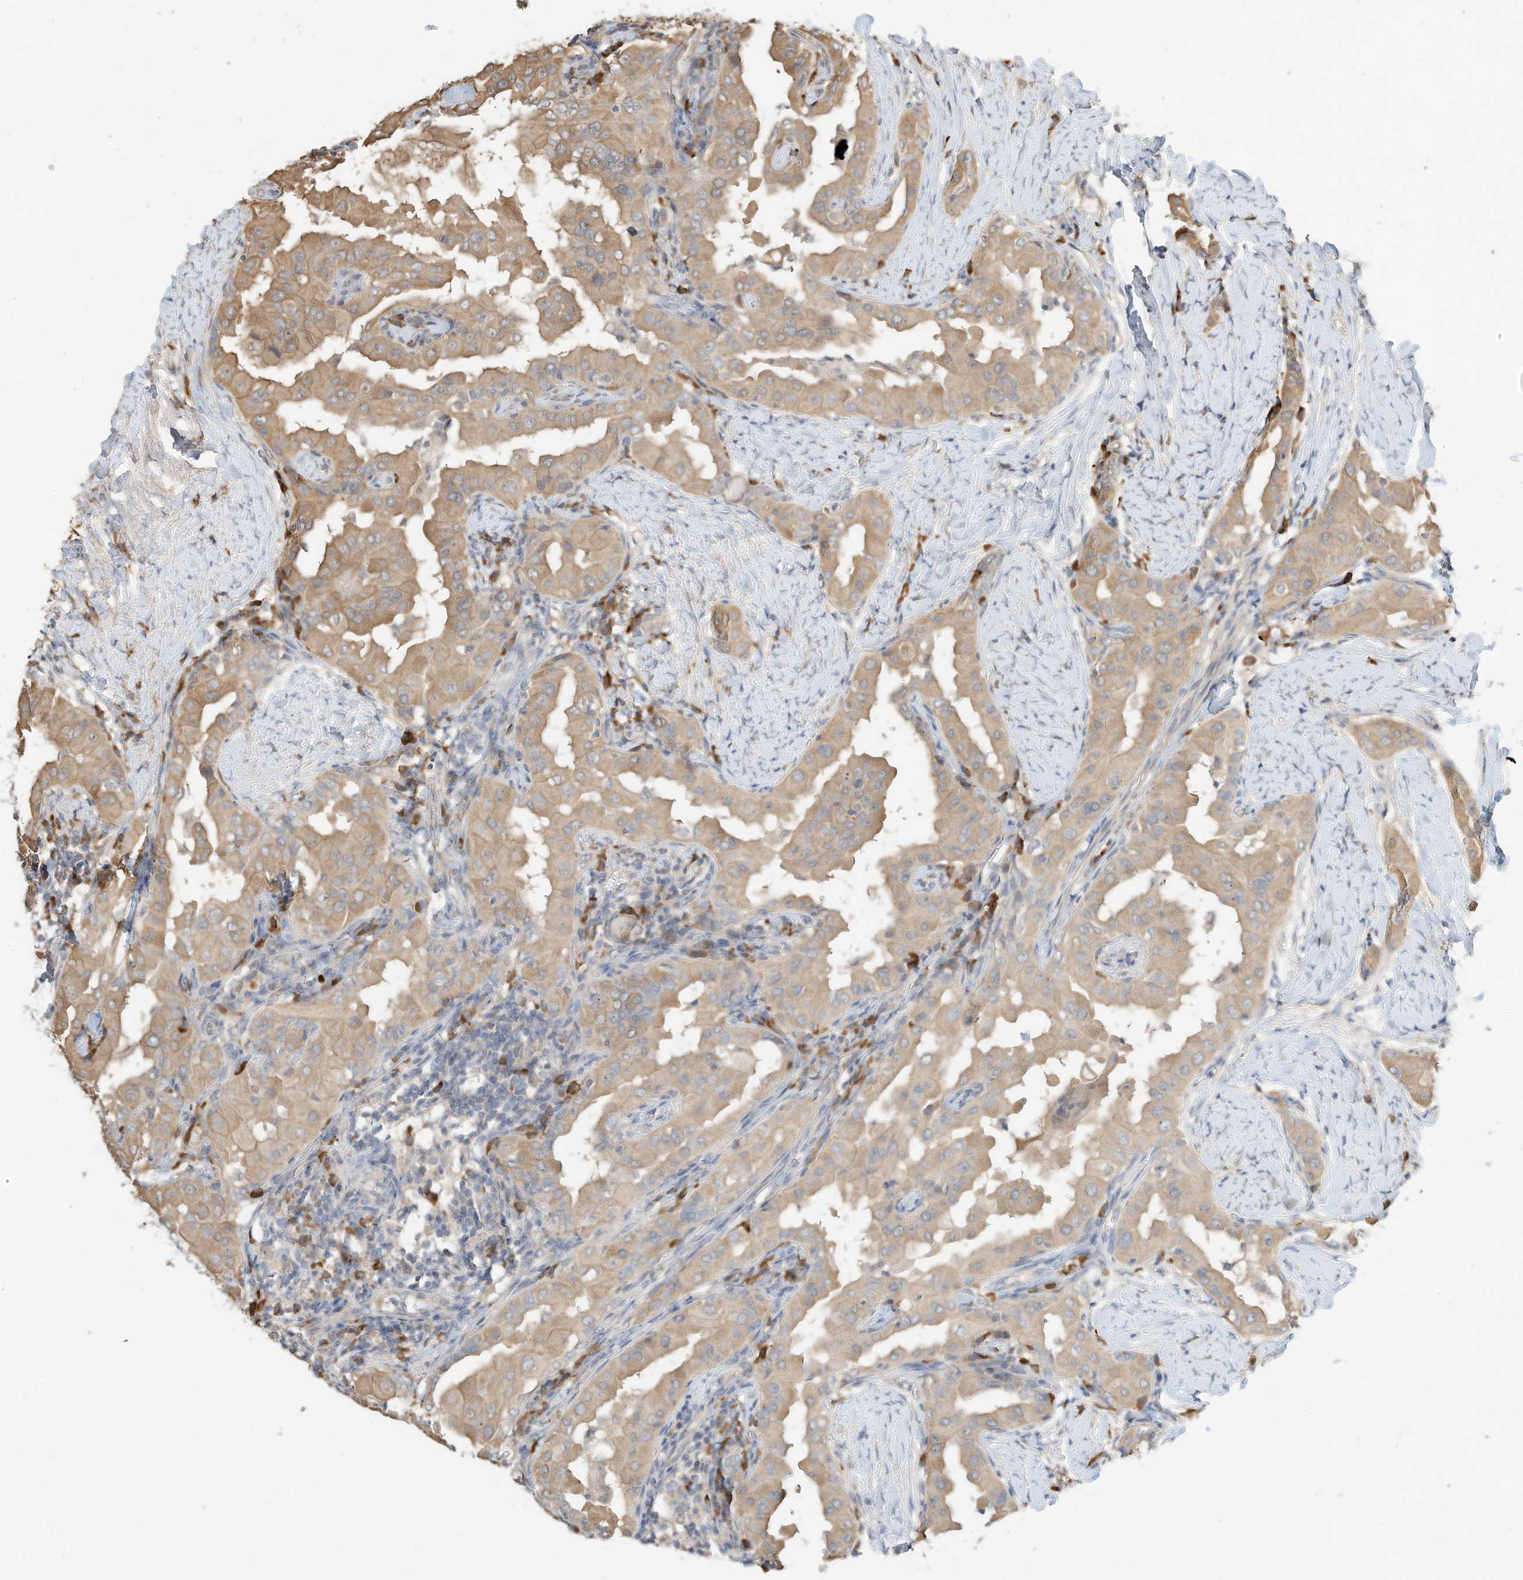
{"staining": {"intensity": "moderate", "quantity": ">75%", "location": "cytoplasmic/membranous"}, "tissue": "thyroid cancer", "cell_type": "Tumor cells", "image_type": "cancer", "snomed": [{"axis": "morphology", "description": "Papillary adenocarcinoma, NOS"}, {"axis": "topography", "description": "Thyroid gland"}], "caption": "Tumor cells show moderate cytoplasmic/membranous staining in about >75% of cells in thyroid cancer (papillary adenocarcinoma).", "gene": "OFD1", "patient": {"sex": "male", "age": 33}}